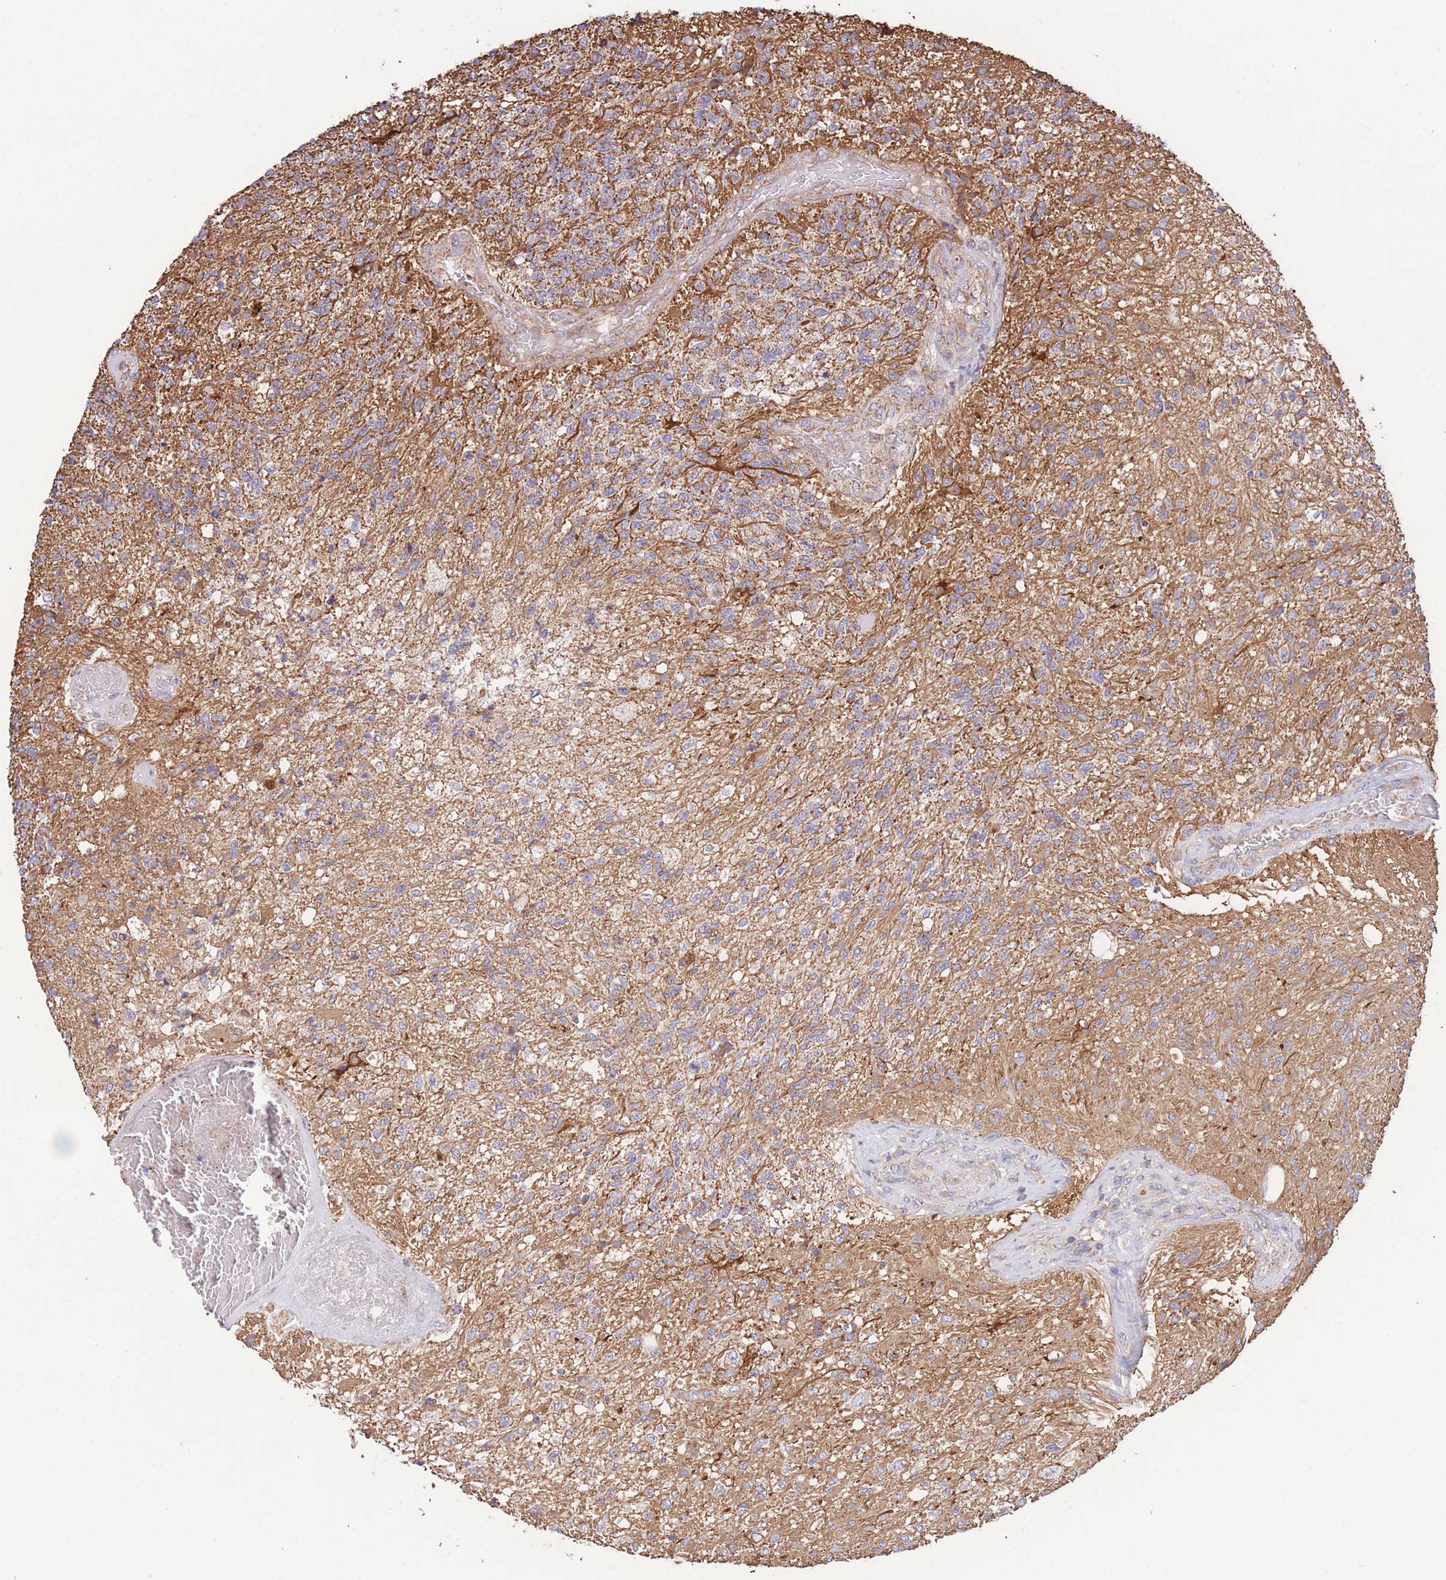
{"staining": {"intensity": "negative", "quantity": "none", "location": "none"}, "tissue": "glioma", "cell_type": "Tumor cells", "image_type": "cancer", "snomed": [{"axis": "morphology", "description": "Glioma, malignant, High grade"}, {"axis": "topography", "description": "Brain"}], "caption": "A photomicrograph of glioma stained for a protein reveals no brown staining in tumor cells.", "gene": "FKBP8", "patient": {"sex": "male", "age": 56}}